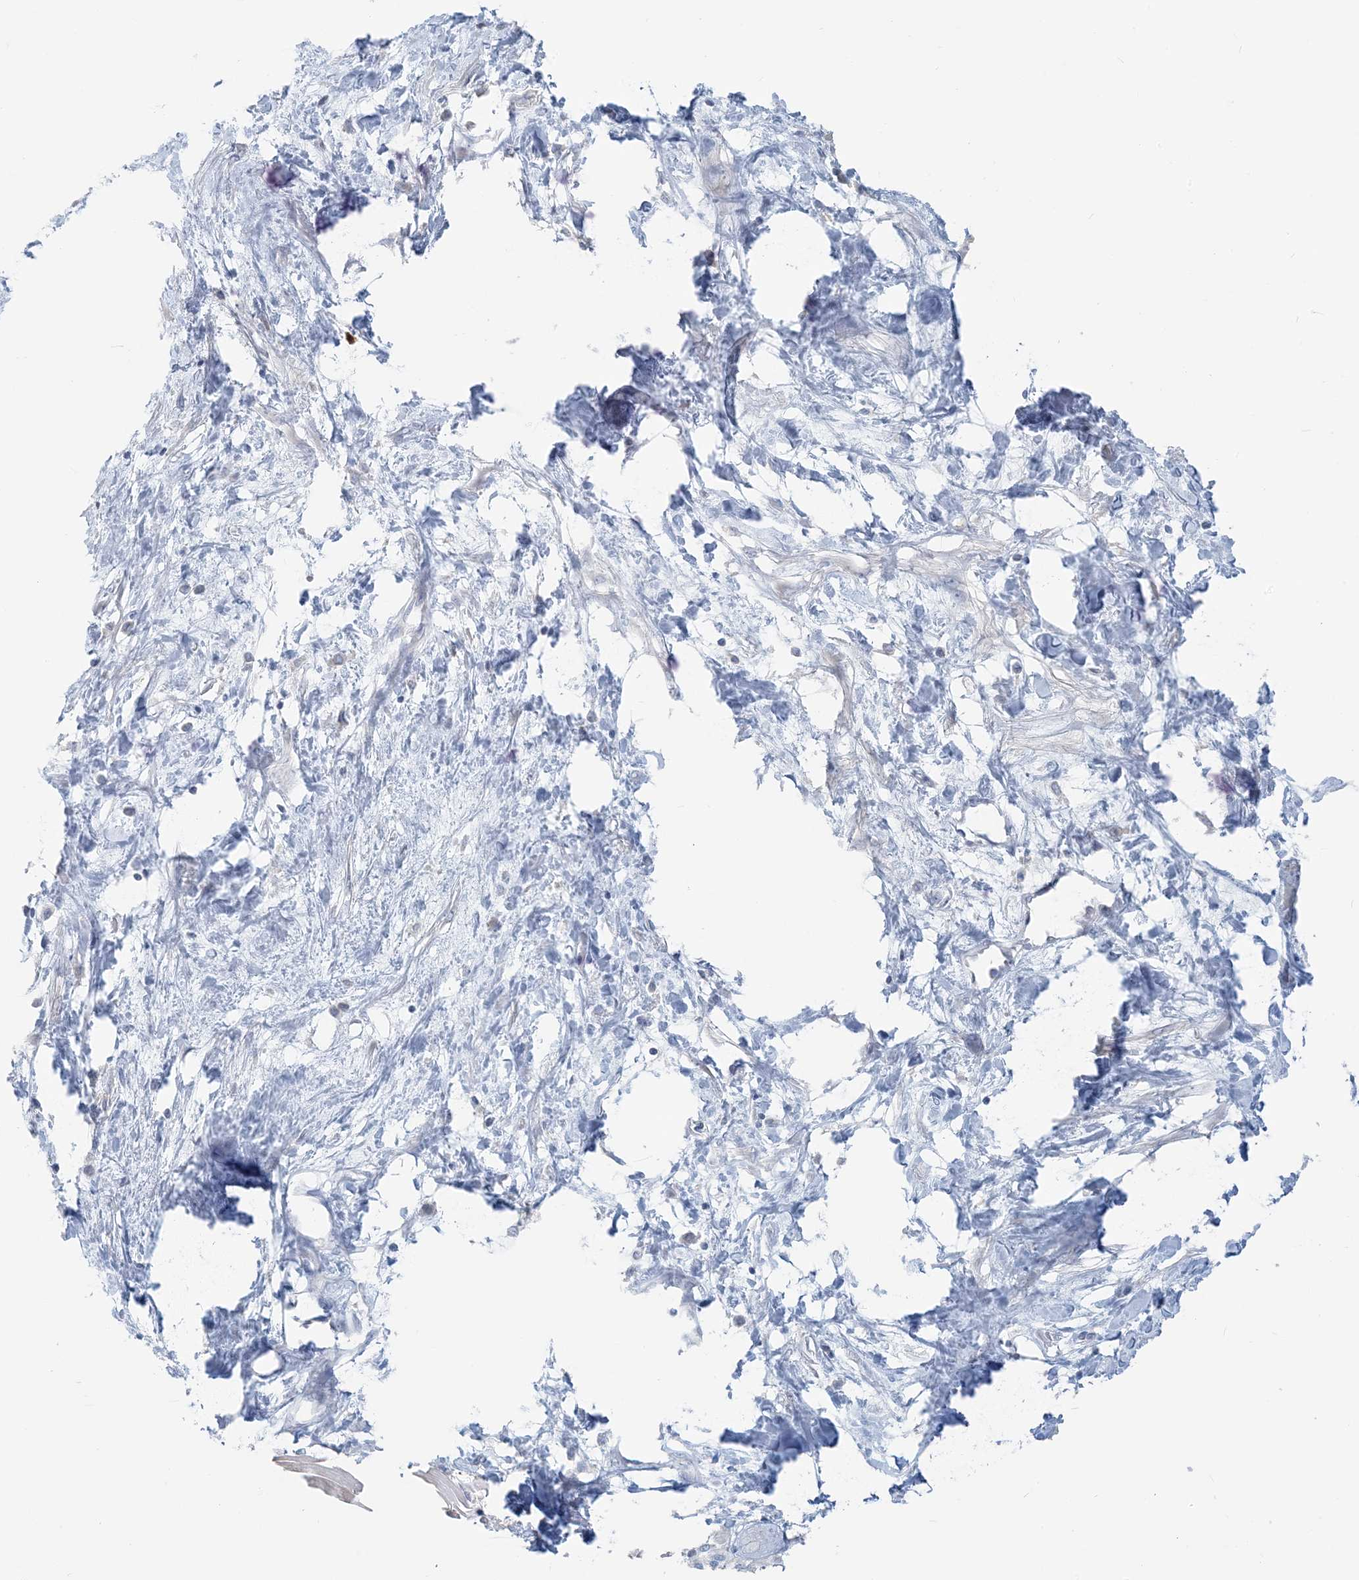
{"staining": {"intensity": "negative", "quantity": "none", "location": "none"}, "tissue": "cervical cancer", "cell_type": "Tumor cells", "image_type": "cancer", "snomed": [{"axis": "morphology", "description": "Squamous cell carcinoma, NOS"}, {"axis": "topography", "description": "Cervix"}], "caption": "Tumor cells show no significant positivity in squamous cell carcinoma (cervical).", "gene": "SCML1", "patient": {"sex": "female", "age": 57}}